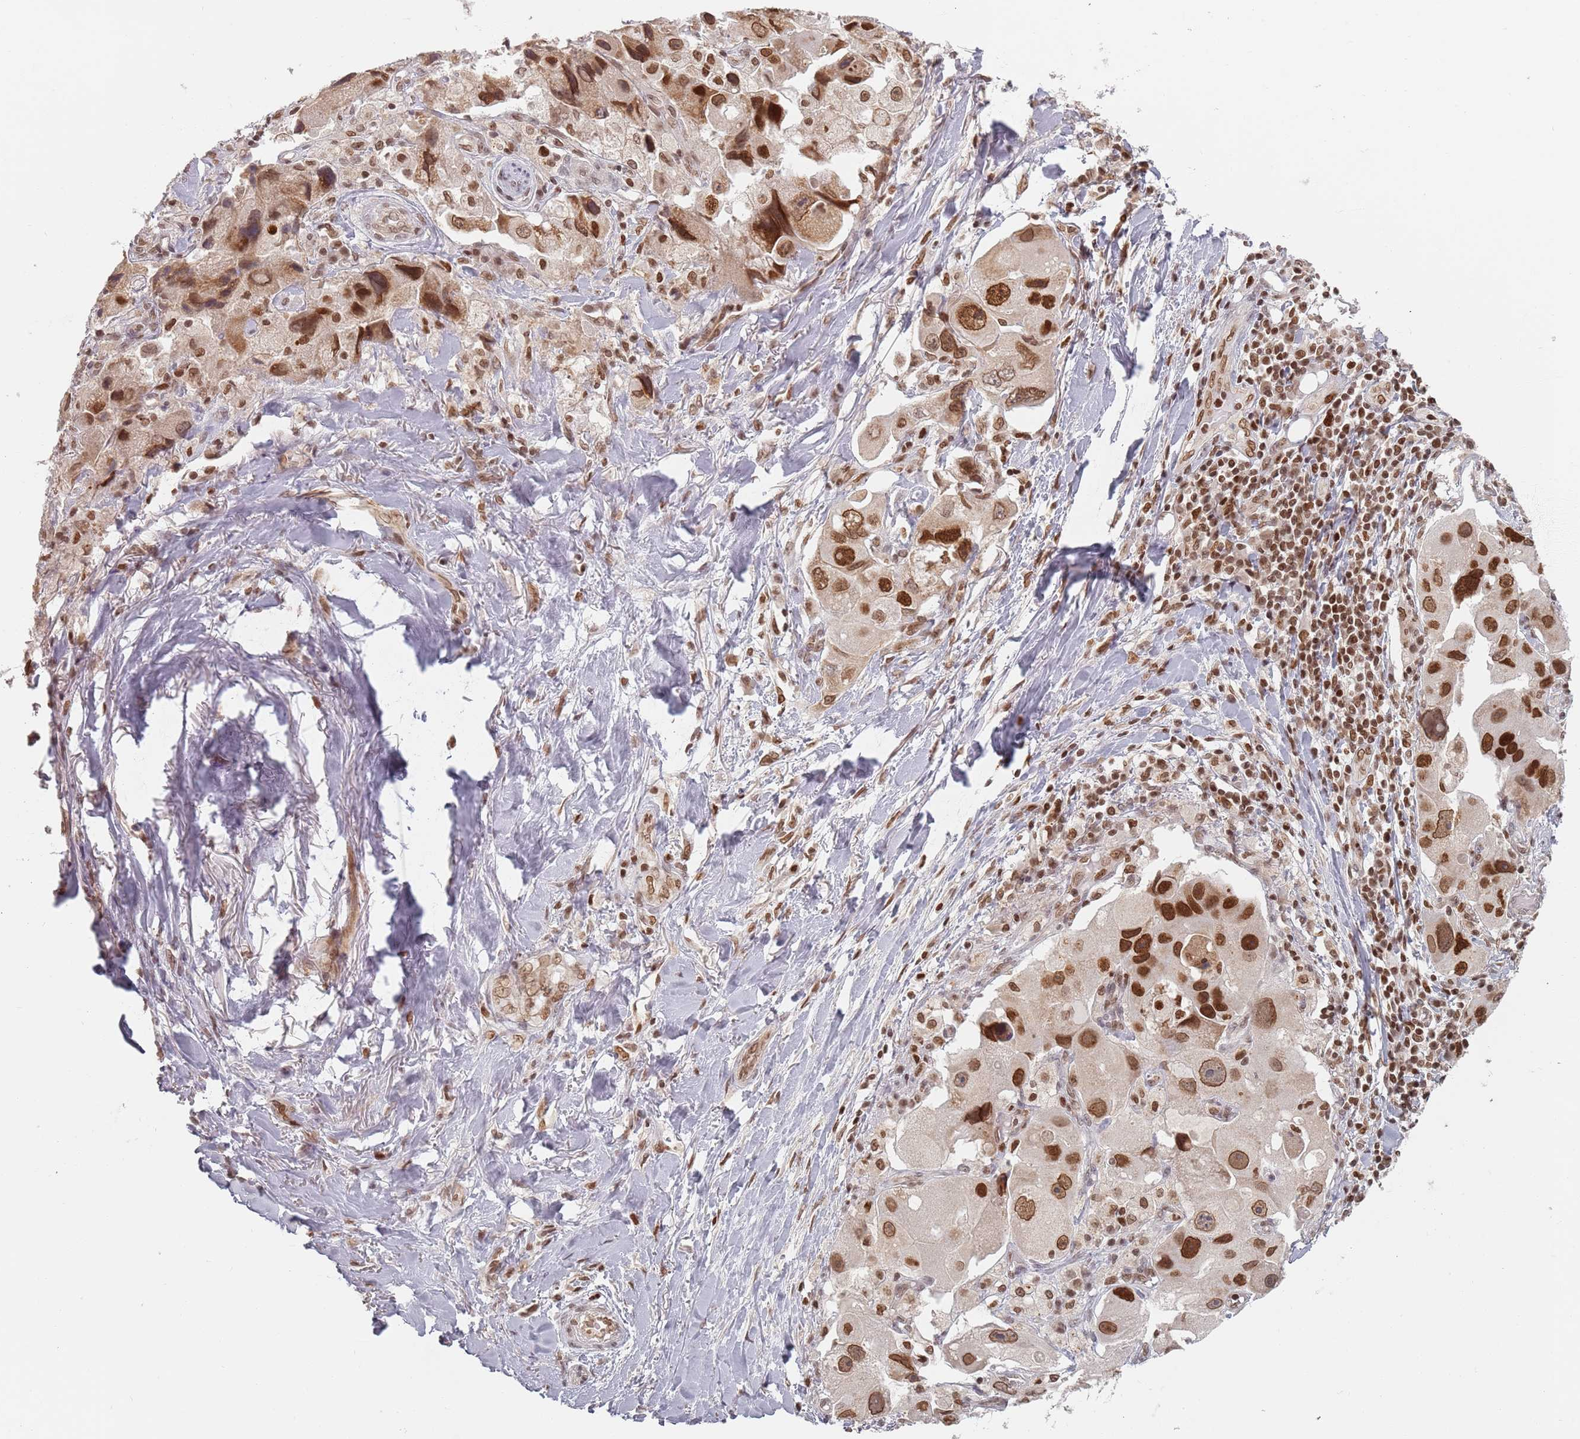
{"staining": {"intensity": "strong", "quantity": "25%-75%", "location": "cytoplasmic/membranous,nuclear"}, "tissue": "lung cancer", "cell_type": "Tumor cells", "image_type": "cancer", "snomed": [{"axis": "morphology", "description": "Adenocarcinoma, NOS"}, {"axis": "topography", "description": "Lung"}], "caption": "Tumor cells display high levels of strong cytoplasmic/membranous and nuclear positivity in about 25%-75% of cells in human adenocarcinoma (lung).", "gene": "NUP50", "patient": {"sex": "female", "age": 54}}